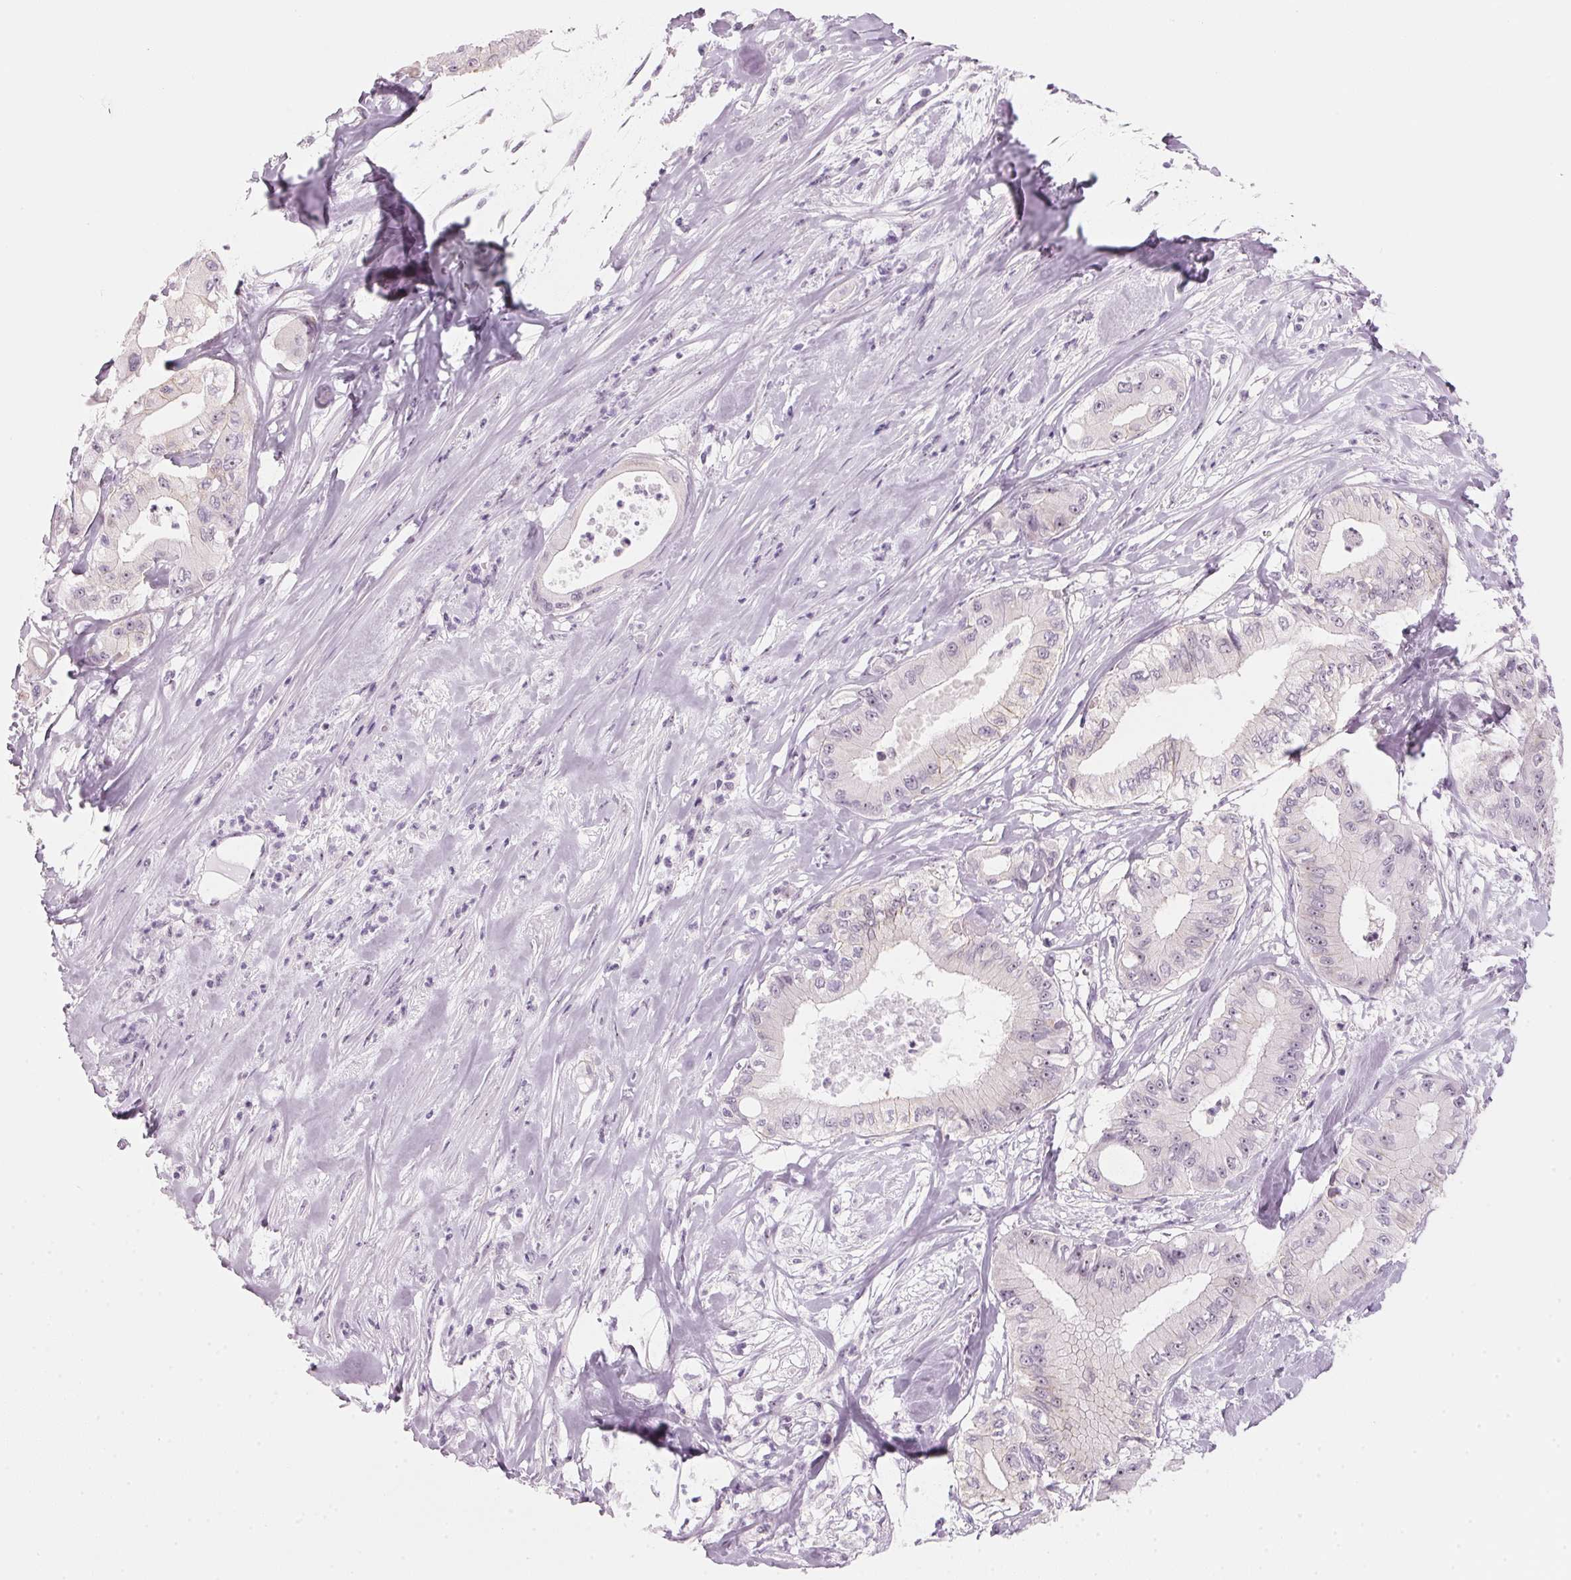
{"staining": {"intensity": "negative", "quantity": "none", "location": "none"}, "tissue": "pancreatic cancer", "cell_type": "Tumor cells", "image_type": "cancer", "snomed": [{"axis": "morphology", "description": "Adenocarcinoma, NOS"}, {"axis": "topography", "description": "Pancreas"}], "caption": "This is a micrograph of immunohistochemistry staining of pancreatic cancer (adenocarcinoma), which shows no positivity in tumor cells.", "gene": "DNTTIP2", "patient": {"sex": "male", "age": 71}}